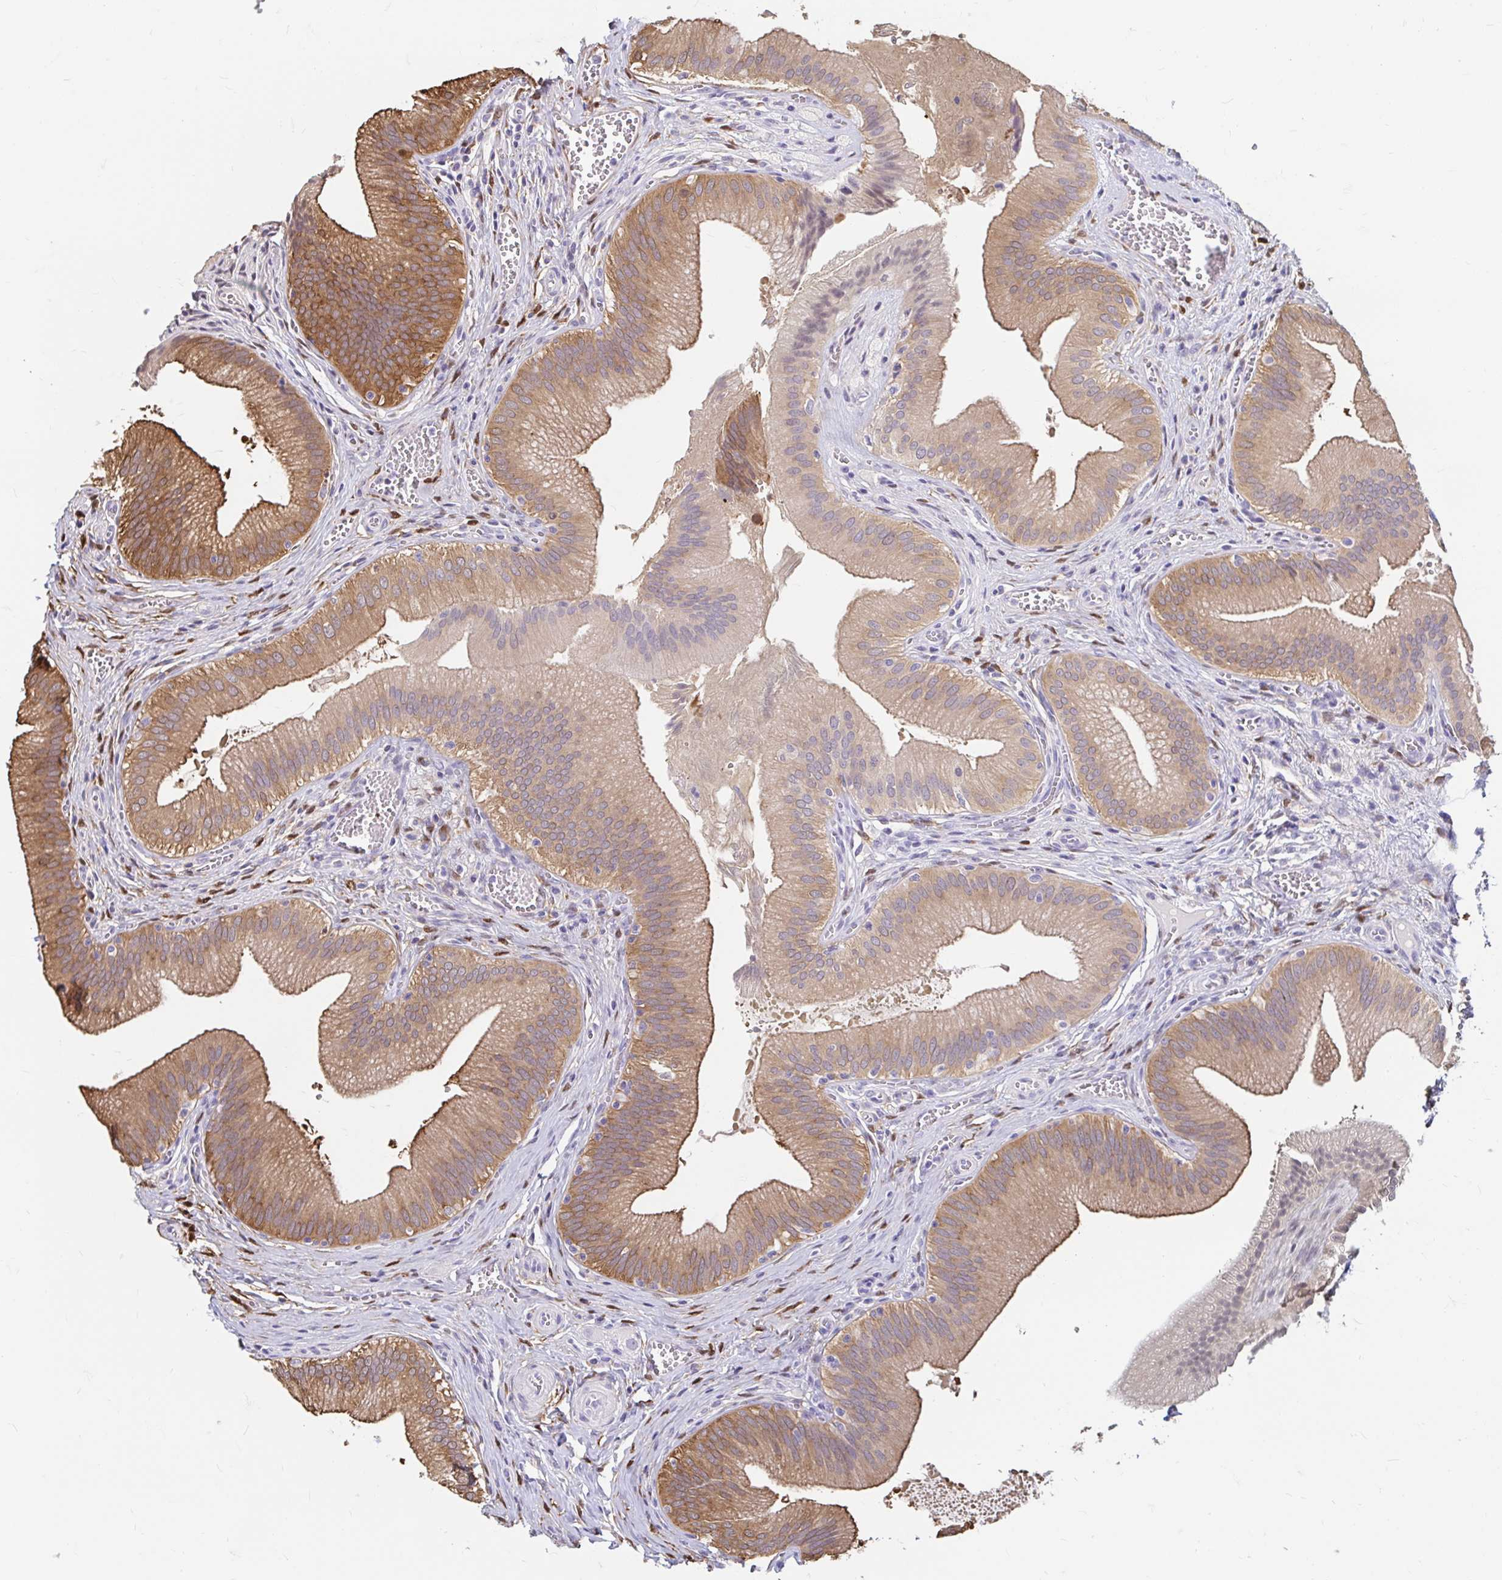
{"staining": {"intensity": "moderate", "quantity": ">75%", "location": "cytoplasmic/membranous"}, "tissue": "gallbladder", "cell_type": "Glandular cells", "image_type": "normal", "snomed": [{"axis": "morphology", "description": "Normal tissue, NOS"}, {"axis": "topography", "description": "Gallbladder"}], "caption": "Protein expression analysis of unremarkable gallbladder shows moderate cytoplasmic/membranous staining in about >75% of glandular cells.", "gene": "ADH1A", "patient": {"sex": "male", "age": 17}}